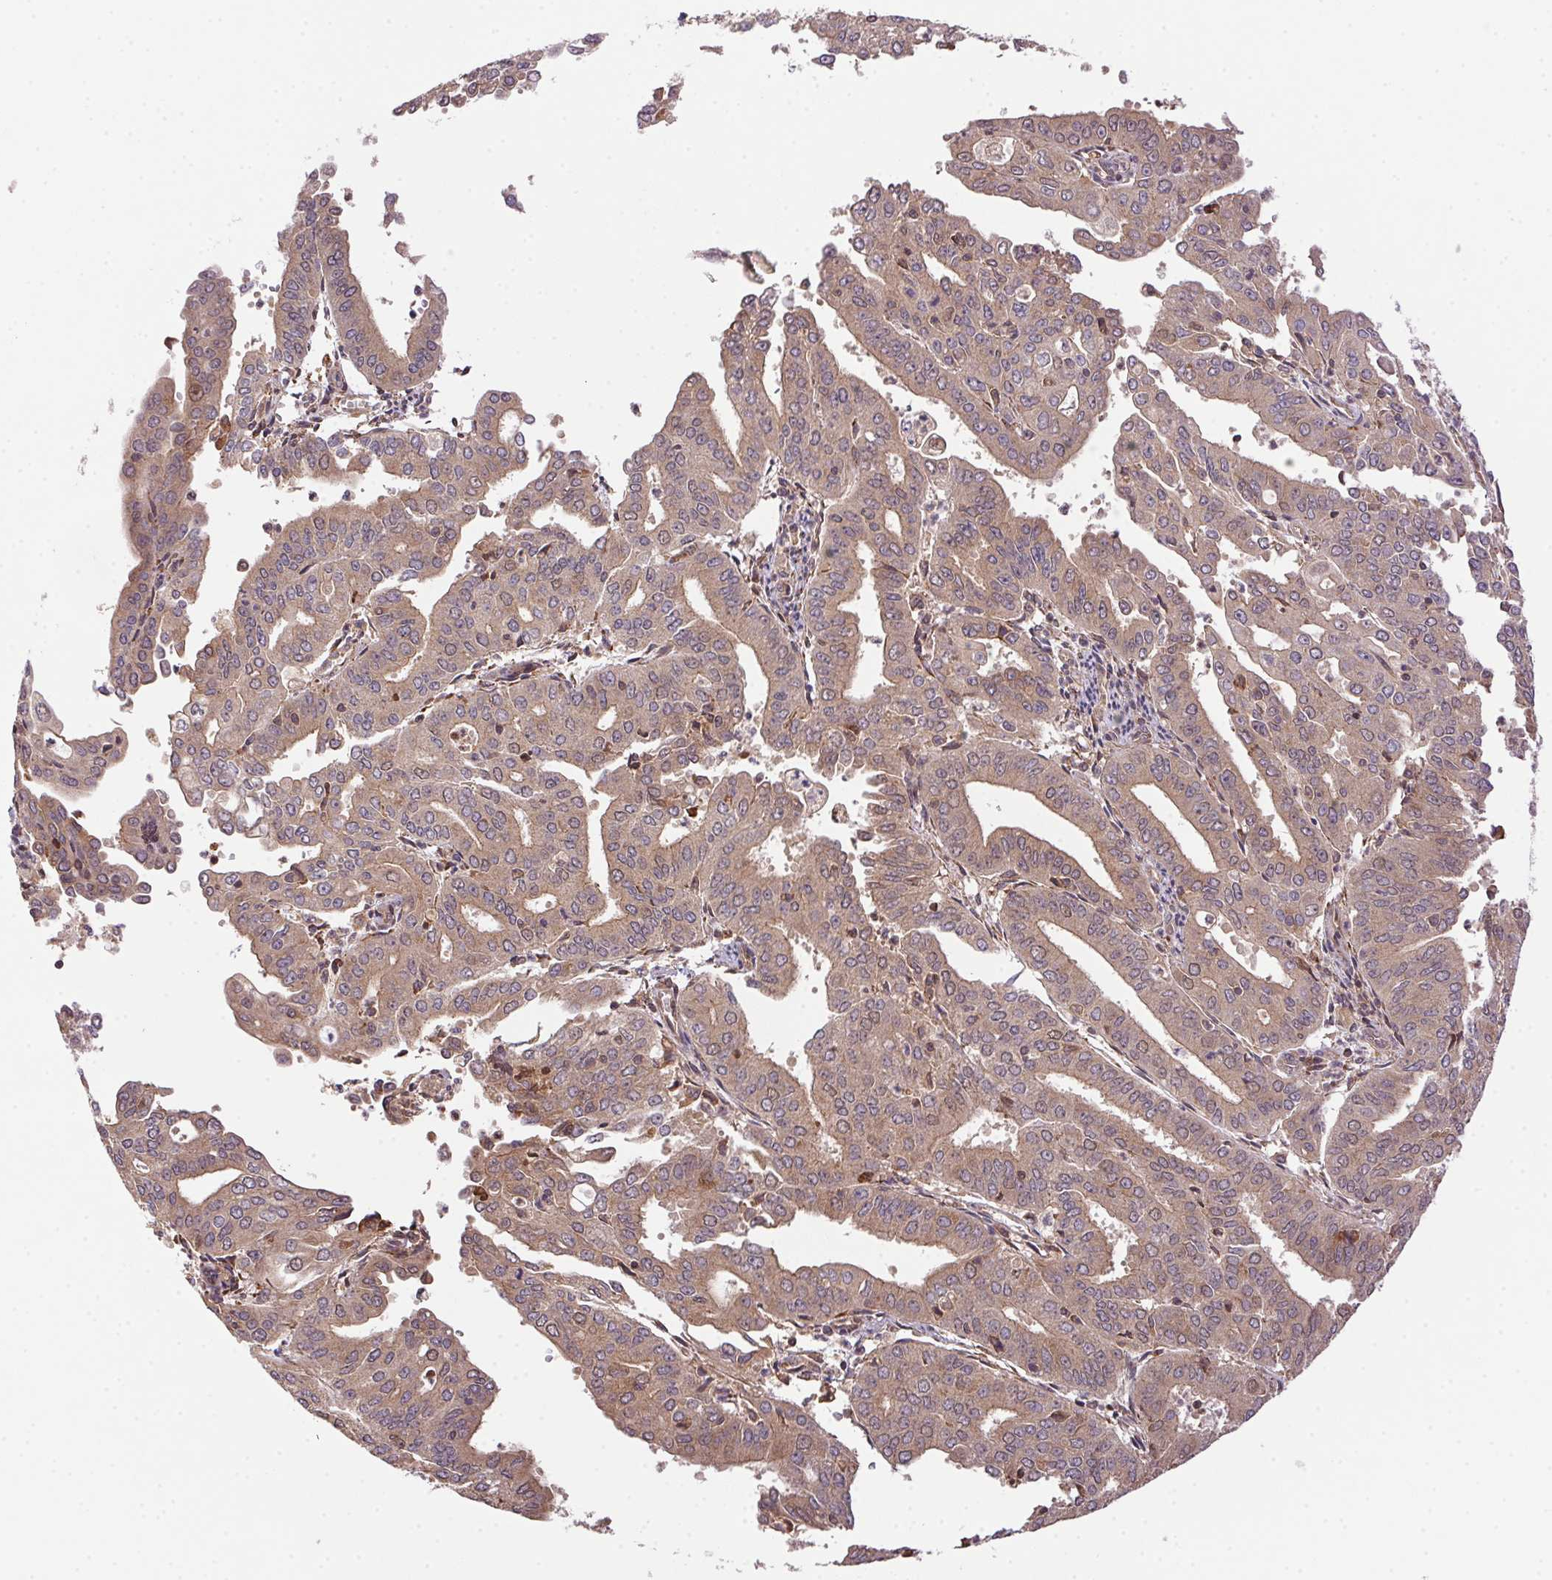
{"staining": {"intensity": "weak", "quantity": ">75%", "location": "cytoplasmic/membranous"}, "tissue": "breast cancer", "cell_type": "Tumor cells", "image_type": "cancer", "snomed": [{"axis": "morphology", "description": "Lobular carcinoma"}, {"axis": "topography", "description": "Breast"}], "caption": "DAB immunohistochemical staining of human breast cancer (lobular carcinoma) demonstrates weak cytoplasmic/membranous protein staining in approximately >75% of tumor cells.", "gene": "MEX3D", "patient": {"sex": "female", "age": 59}}